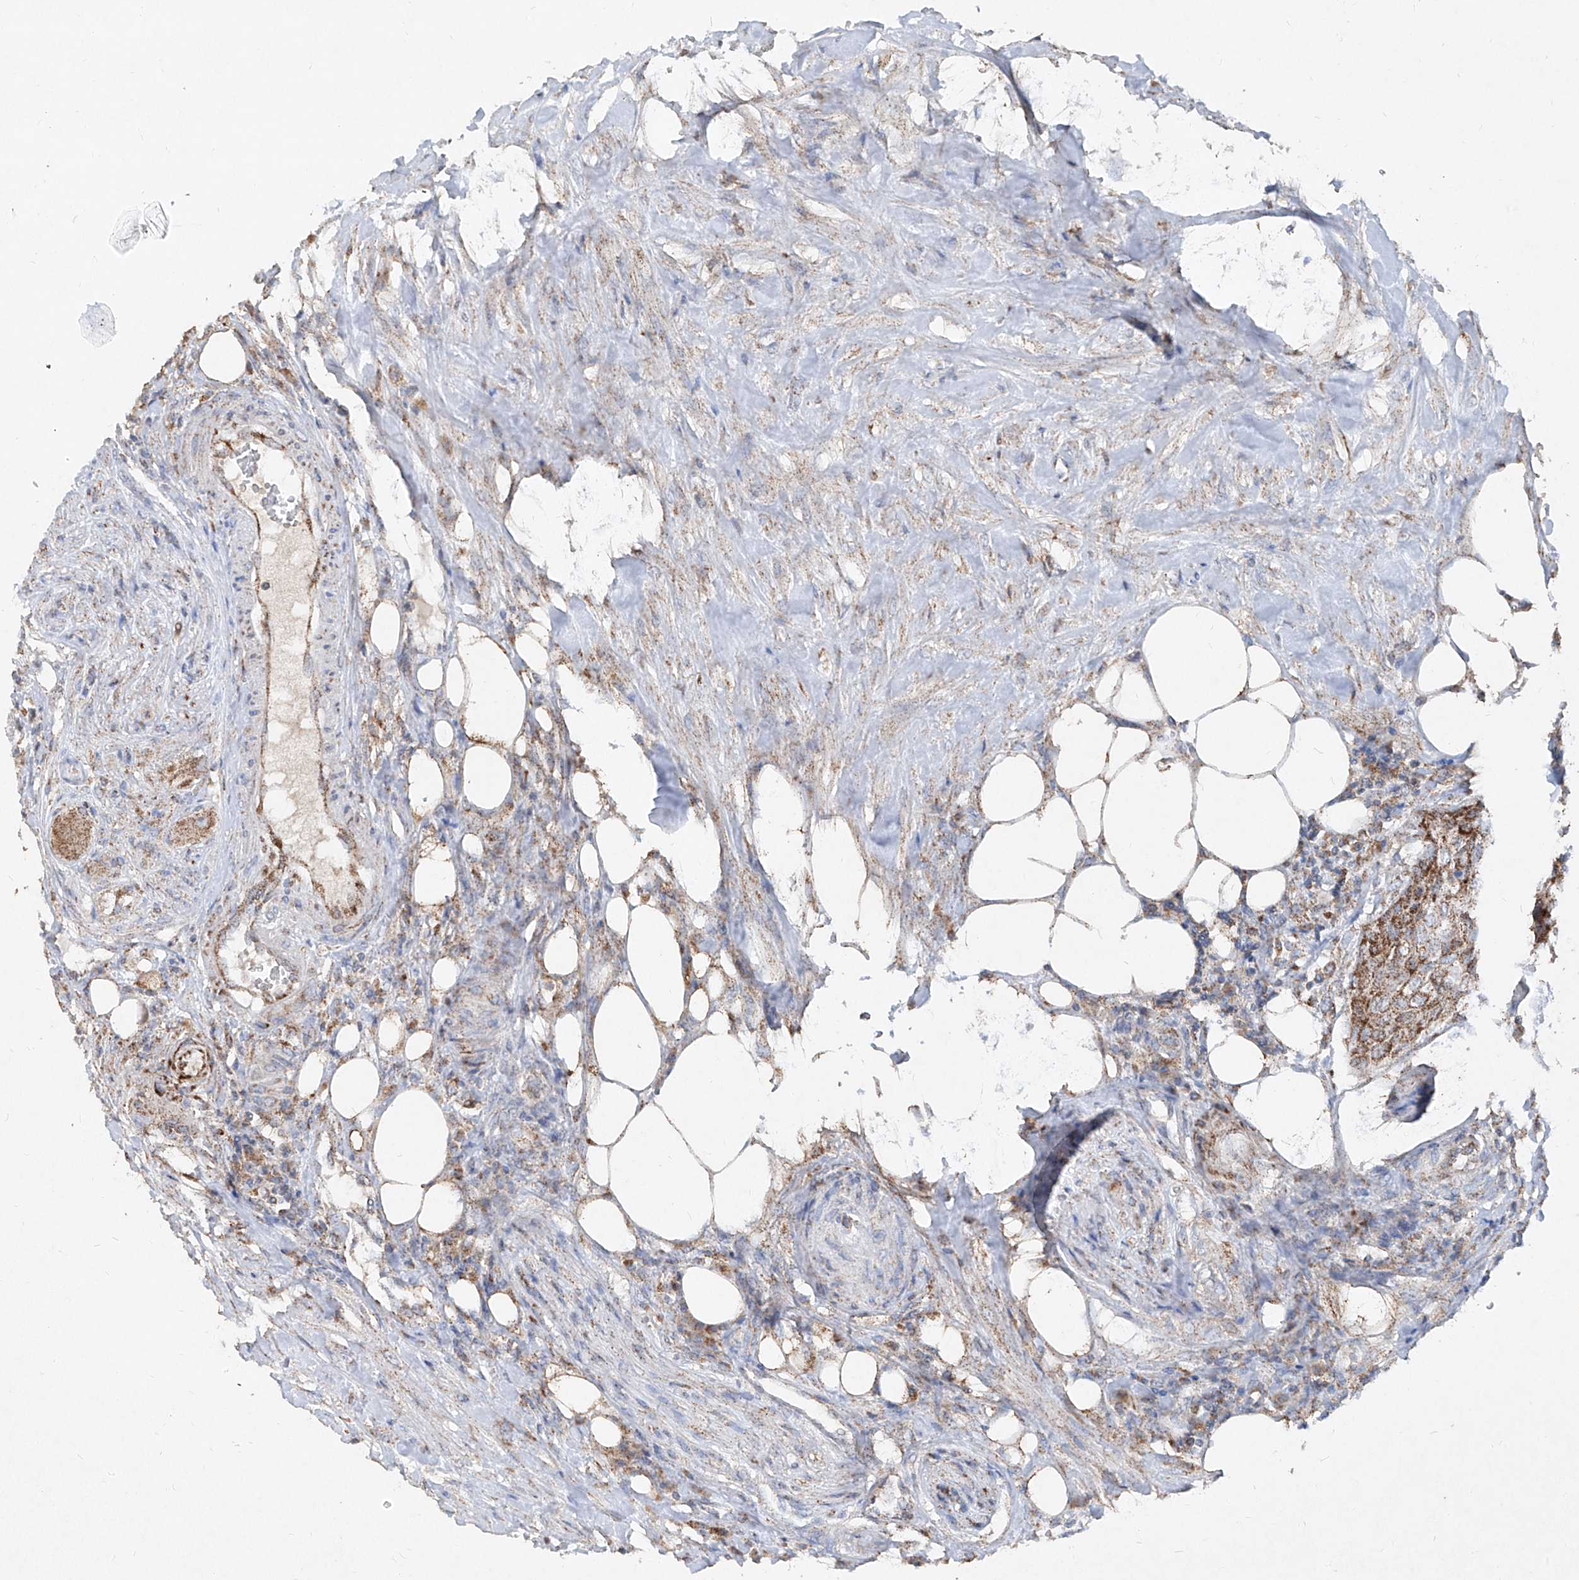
{"staining": {"intensity": "moderate", "quantity": ">75%", "location": "cytoplasmic/membranous"}, "tissue": "urothelial cancer", "cell_type": "Tumor cells", "image_type": "cancer", "snomed": [{"axis": "morphology", "description": "Urothelial carcinoma, High grade"}, {"axis": "topography", "description": "Urinary bladder"}], "caption": "Moderate cytoplasmic/membranous expression for a protein is present in approximately >75% of tumor cells of urothelial cancer using IHC.", "gene": "ABCD3", "patient": {"sex": "male", "age": 35}}